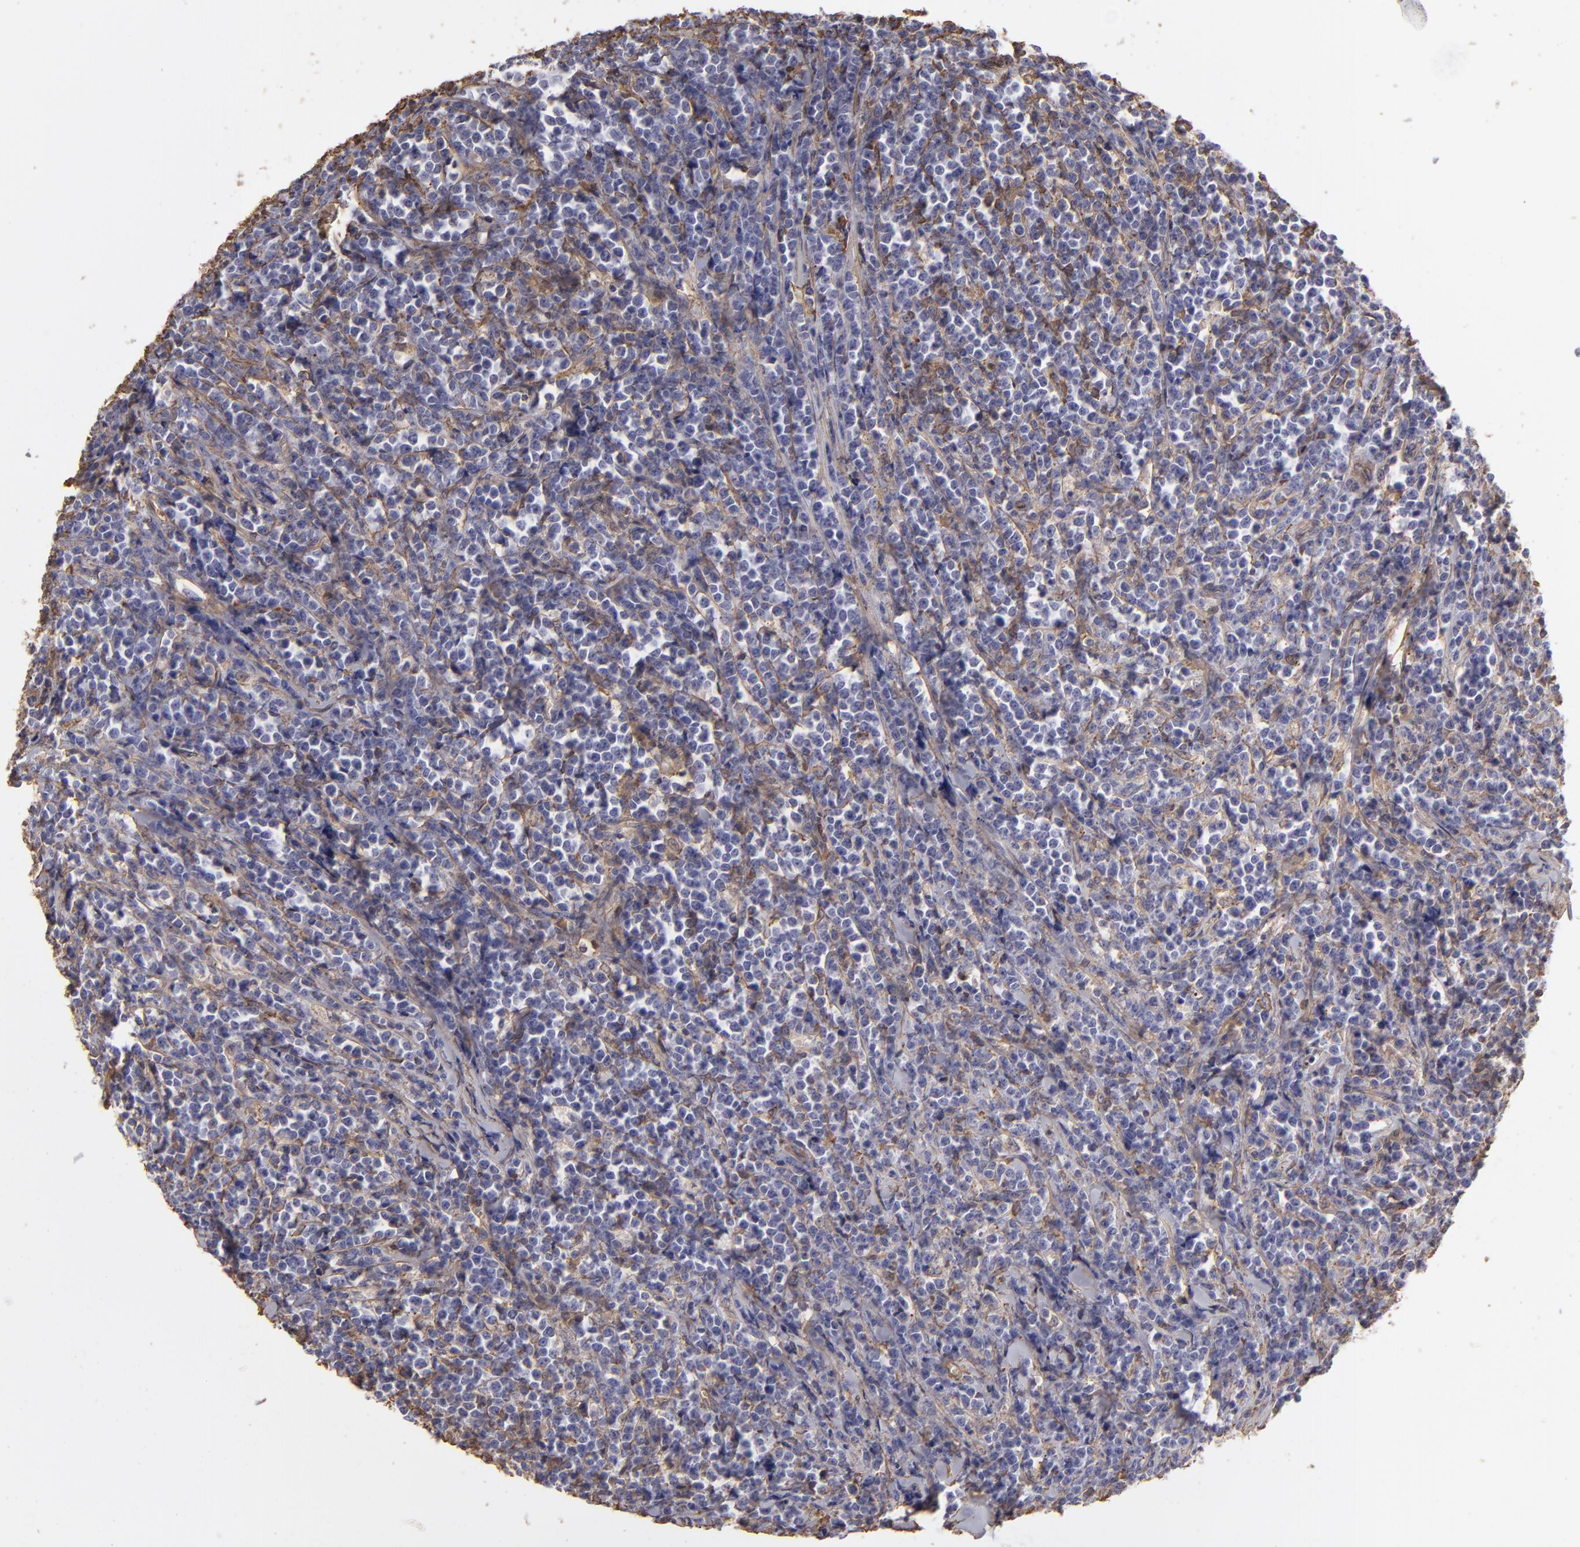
{"staining": {"intensity": "negative", "quantity": "none", "location": "none"}, "tissue": "lymphoma", "cell_type": "Tumor cells", "image_type": "cancer", "snomed": [{"axis": "morphology", "description": "Malignant lymphoma, non-Hodgkin's type, High grade"}, {"axis": "topography", "description": "Small intestine"}, {"axis": "topography", "description": "Colon"}], "caption": "A micrograph of high-grade malignant lymphoma, non-Hodgkin's type stained for a protein demonstrates no brown staining in tumor cells.", "gene": "HSPB6", "patient": {"sex": "male", "age": 8}}